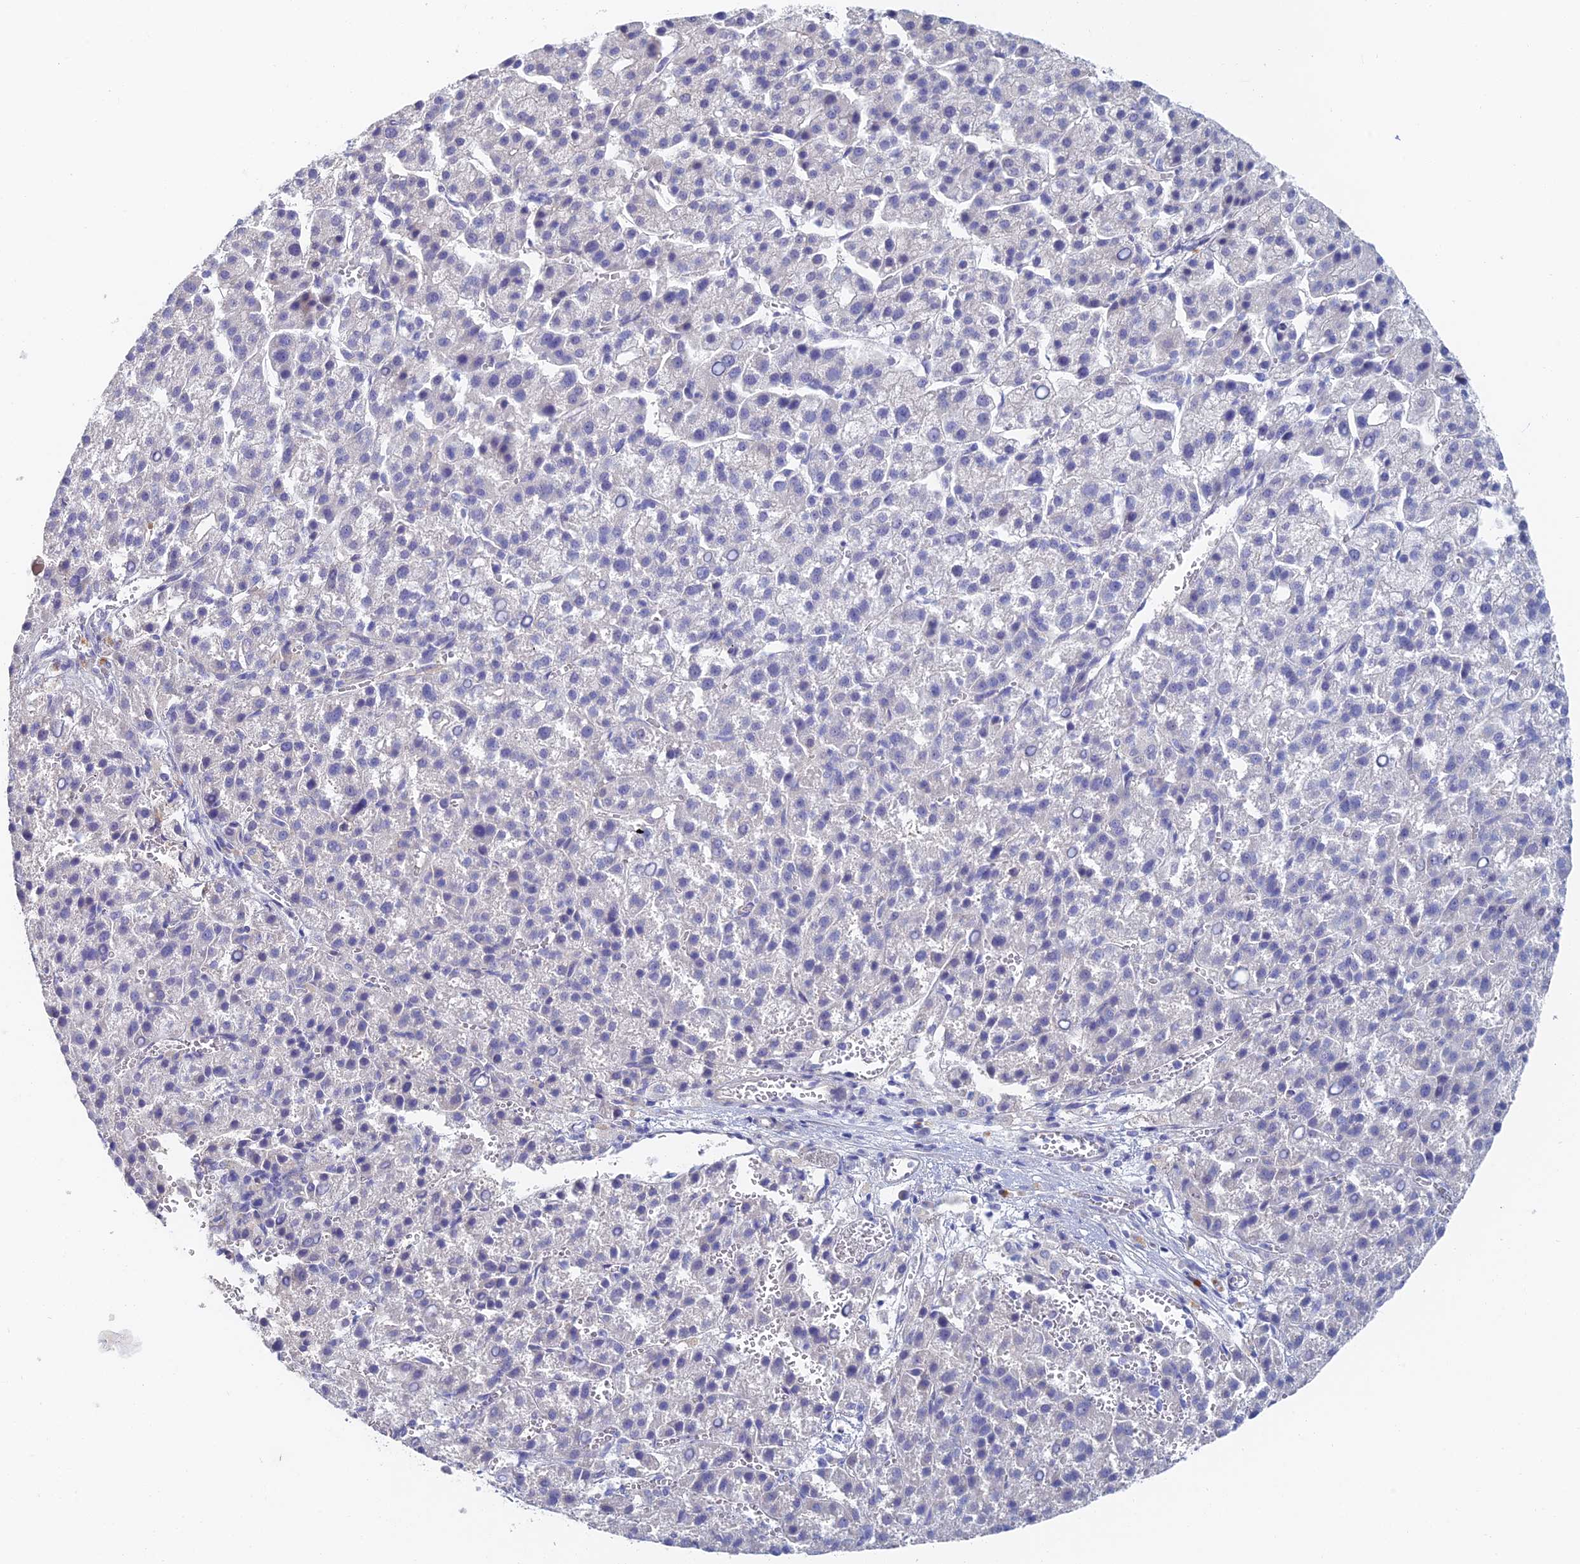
{"staining": {"intensity": "negative", "quantity": "none", "location": "none"}, "tissue": "liver cancer", "cell_type": "Tumor cells", "image_type": "cancer", "snomed": [{"axis": "morphology", "description": "Carcinoma, Hepatocellular, NOS"}, {"axis": "topography", "description": "Liver"}], "caption": "Tumor cells are negative for brown protein staining in hepatocellular carcinoma (liver). The staining was performed using DAB (3,3'-diaminobenzidine) to visualize the protein expression in brown, while the nuclei were stained in blue with hematoxylin (Magnification: 20x).", "gene": "ZUP1", "patient": {"sex": "female", "age": 58}}